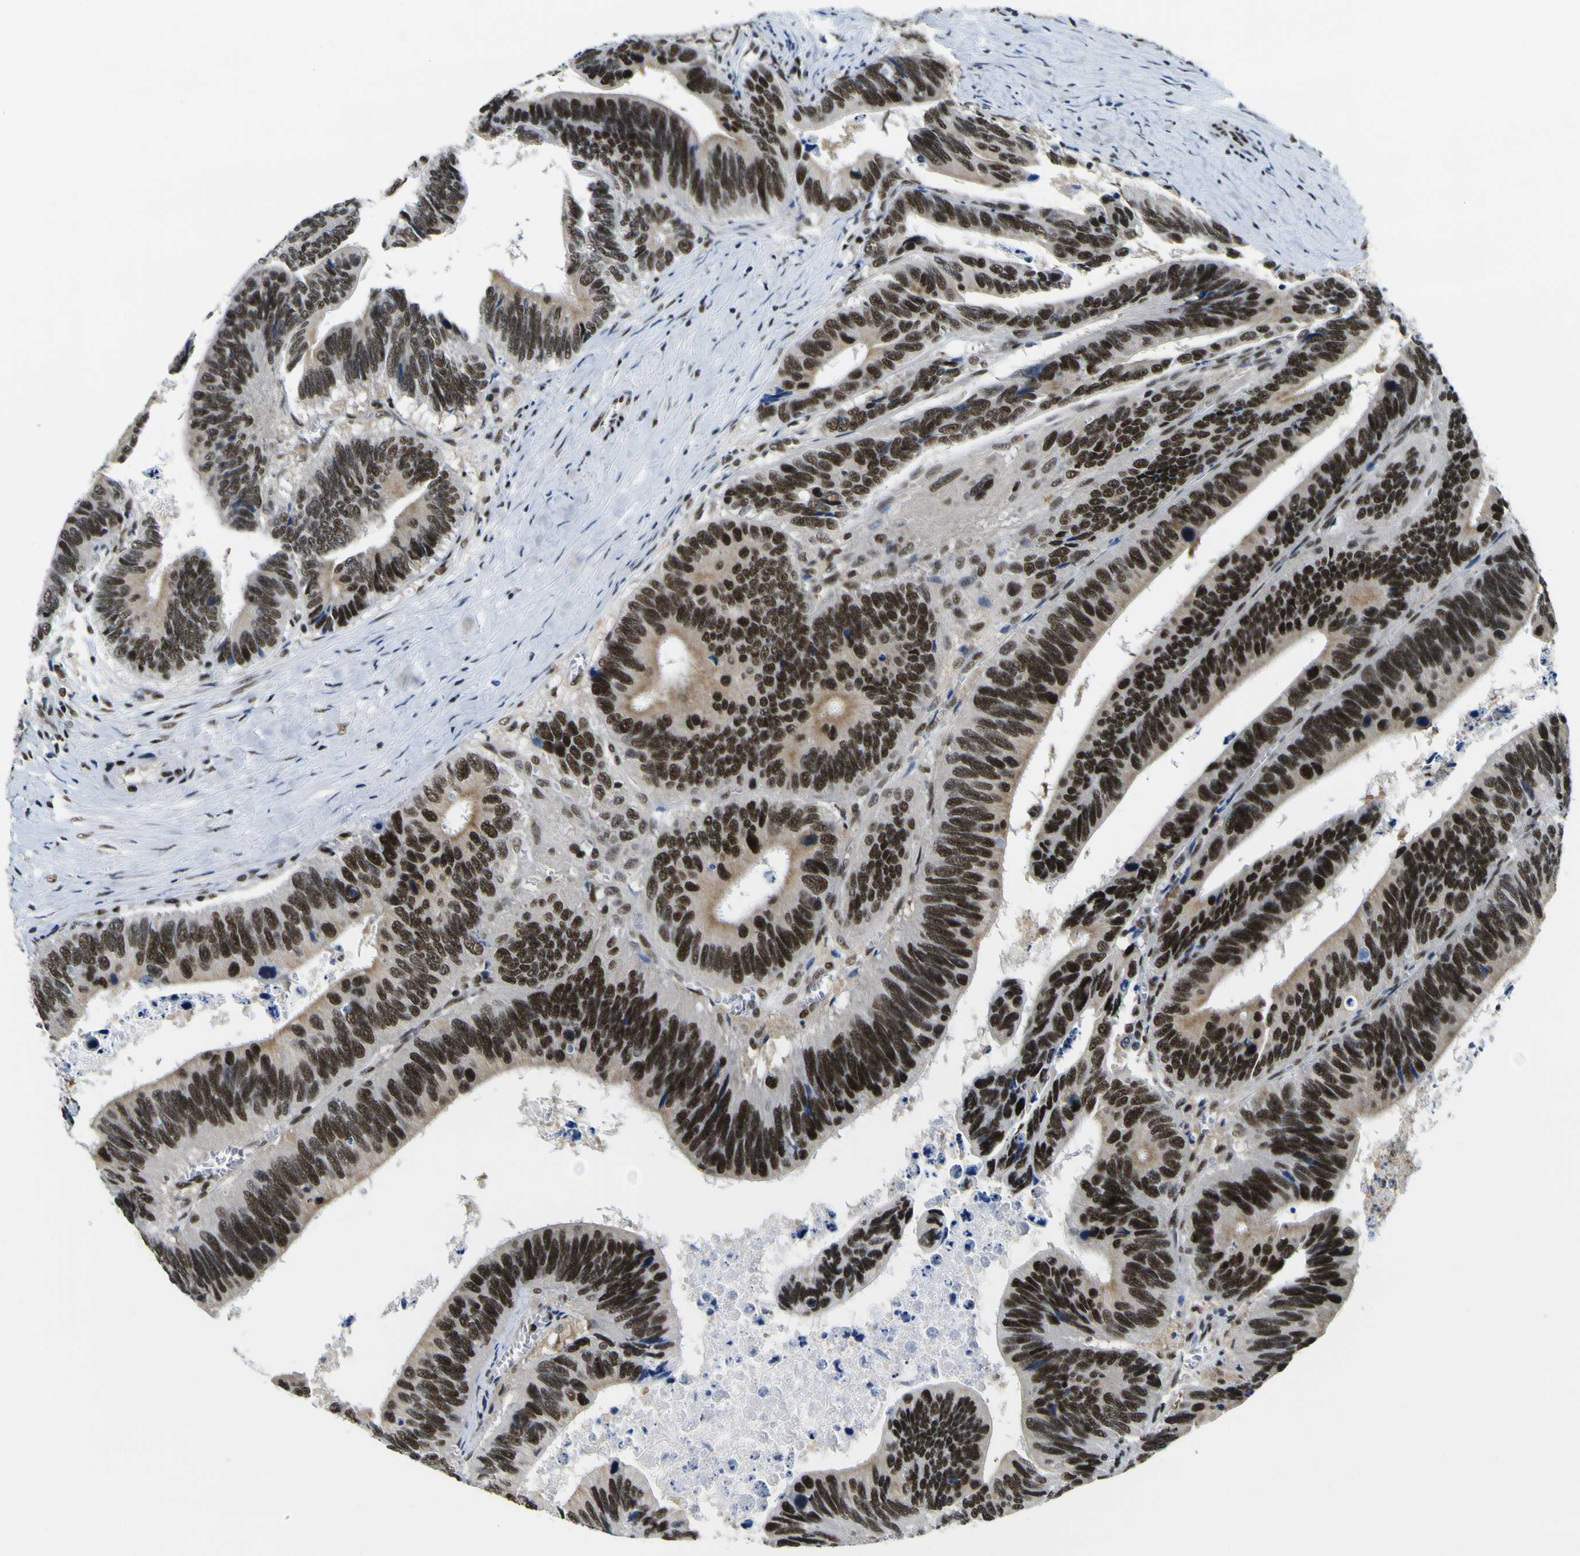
{"staining": {"intensity": "strong", "quantity": ">75%", "location": "nuclear"}, "tissue": "colorectal cancer", "cell_type": "Tumor cells", "image_type": "cancer", "snomed": [{"axis": "morphology", "description": "Adenocarcinoma, NOS"}, {"axis": "topography", "description": "Colon"}], "caption": "Strong nuclear protein positivity is appreciated in approximately >75% of tumor cells in colorectal adenocarcinoma.", "gene": "SP1", "patient": {"sex": "male", "age": 72}}